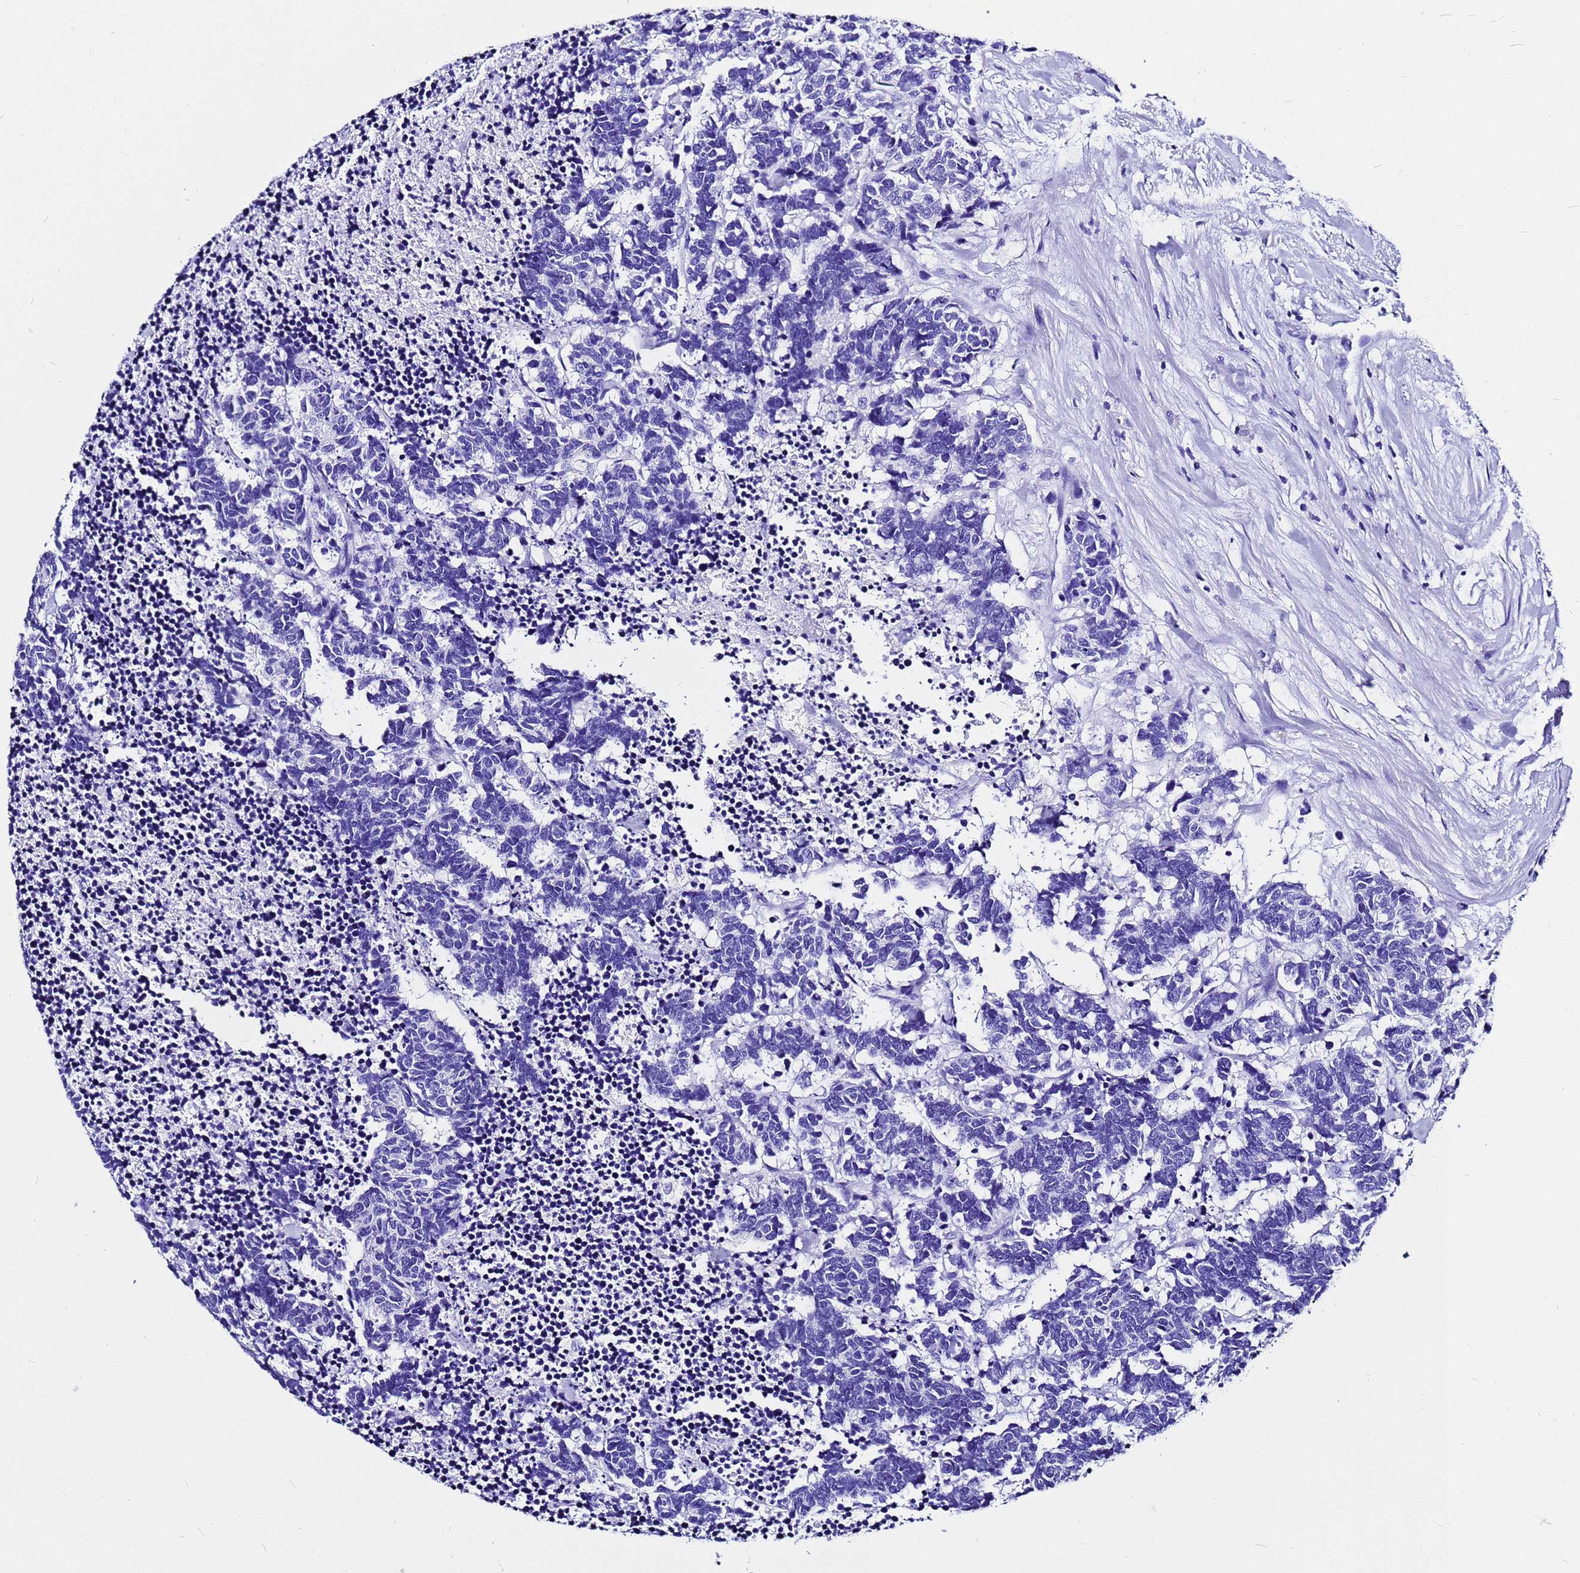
{"staining": {"intensity": "negative", "quantity": "none", "location": "none"}, "tissue": "carcinoid", "cell_type": "Tumor cells", "image_type": "cancer", "snomed": [{"axis": "morphology", "description": "Carcinoma, NOS"}, {"axis": "morphology", "description": "Carcinoid, malignant, NOS"}, {"axis": "topography", "description": "Urinary bladder"}], "caption": "Image shows no significant protein staining in tumor cells of malignant carcinoid.", "gene": "HERC4", "patient": {"sex": "male", "age": 57}}